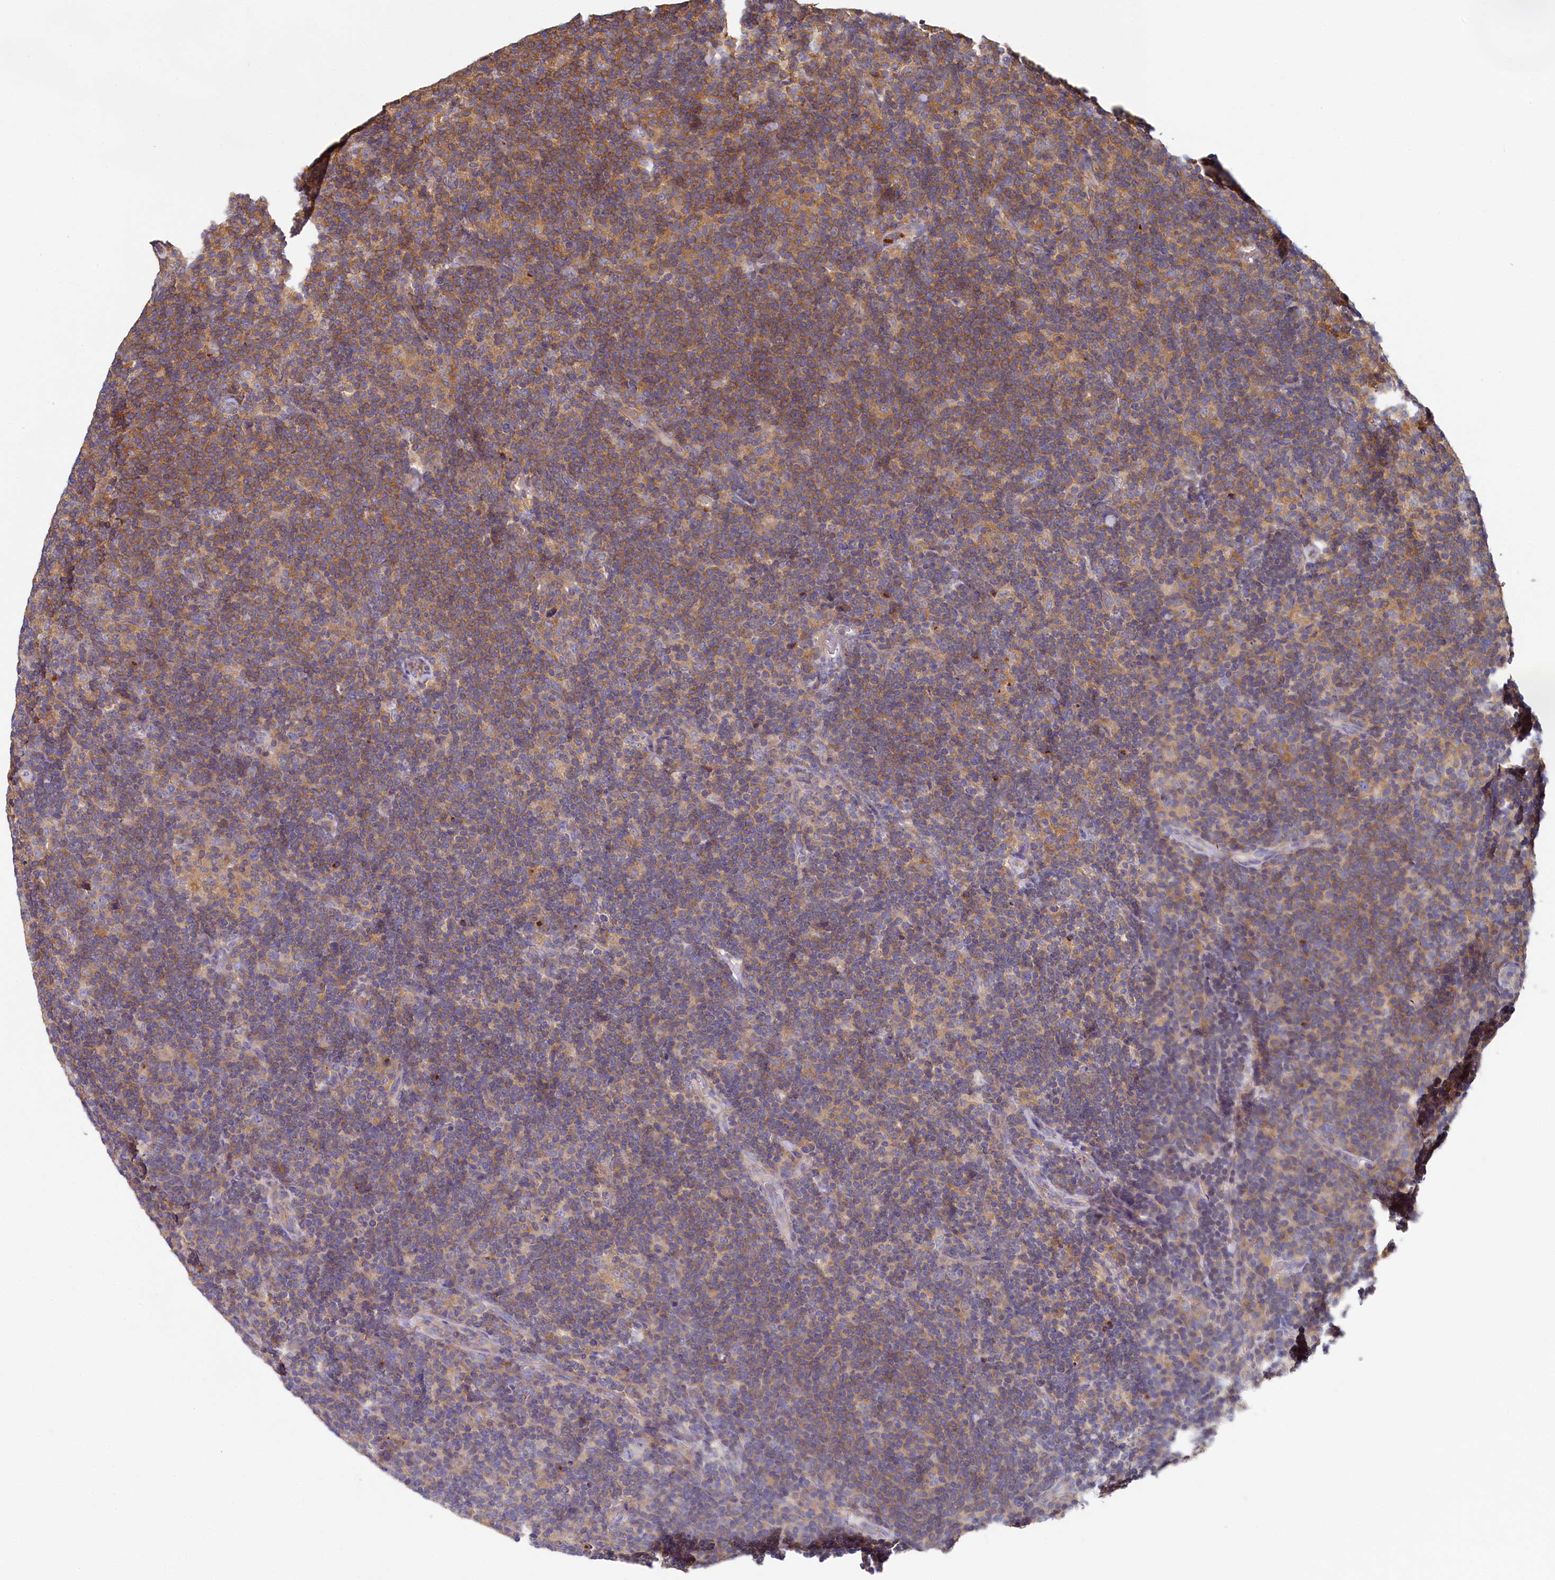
{"staining": {"intensity": "negative", "quantity": "none", "location": "none"}, "tissue": "lymphoma", "cell_type": "Tumor cells", "image_type": "cancer", "snomed": [{"axis": "morphology", "description": "Hodgkin's disease, NOS"}, {"axis": "topography", "description": "Lymph node"}], "caption": "Protein analysis of lymphoma reveals no significant positivity in tumor cells.", "gene": "PPIP5K1", "patient": {"sex": "female", "age": 57}}